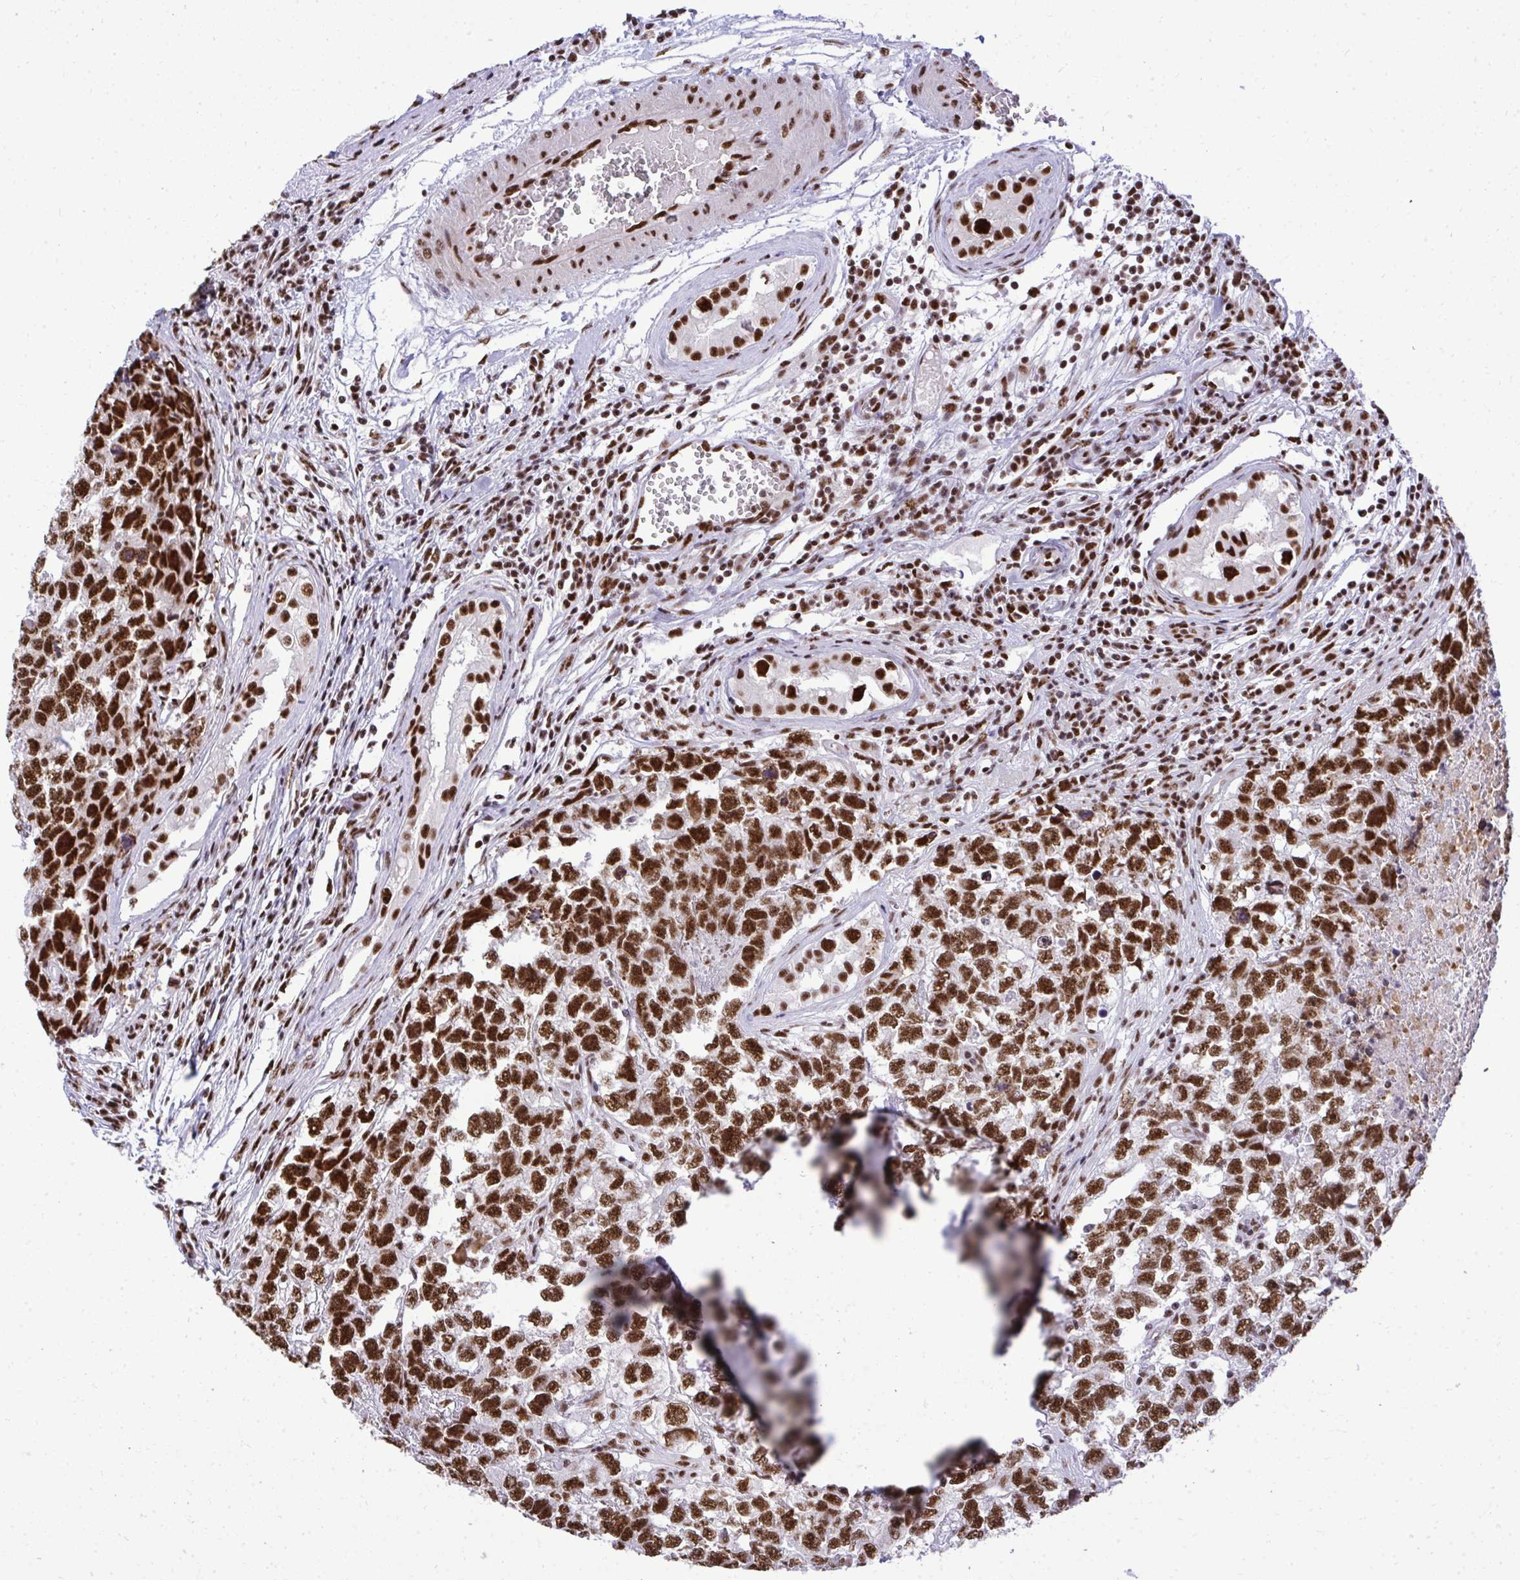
{"staining": {"intensity": "strong", "quantity": ">75%", "location": "nuclear"}, "tissue": "testis cancer", "cell_type": "Tumor cells", "image_type": "cancer", "snomed": [{"axis": "morphology", "description": "Carcinoma, Embryonal, NOS"}, {"axis": "topography", "description": "Testis"}], "caption": "Immunohistochemistry histopathology image of neoplastic tissue: human embryonal carcinoma (testis) stained using immunohistochemistry demonstrates high levels of strong protein expression localized specifically in the nuclear of tumor cells, appearing as a nuclear brown color.", "gene": "PRPF19", "patient": {"sex": "male", "age": 22}}